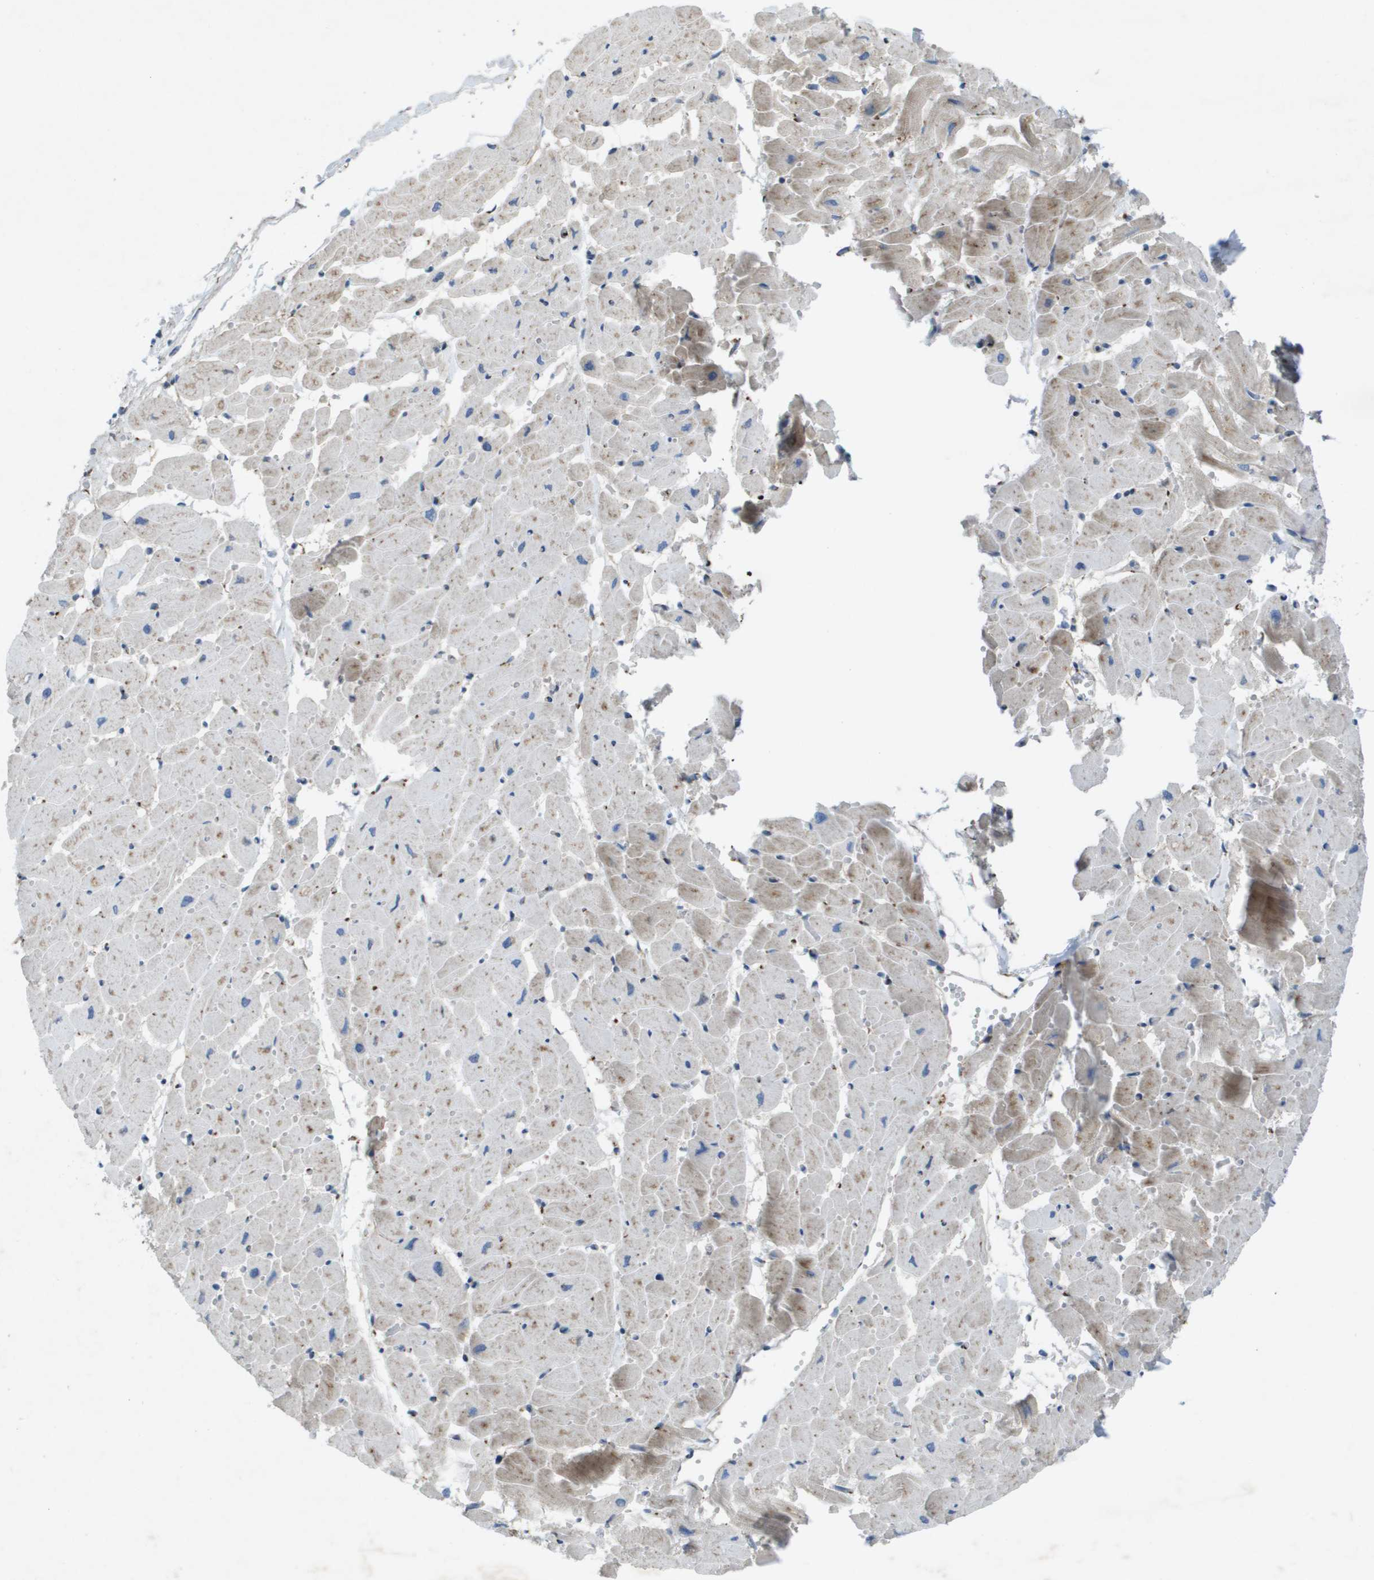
{"staining": {"intensity": "weak", "quantity": "<25%", "location": "cytoplasmic/membranous"}, "tissue": "heart muscle", "cell_type": "Cardiomyocytes", "image_type": "normal", "snomed": [{"axis": "morphology", "description": "Normal tissue, NOS"}, {"axis": "topography", "description": "Heart"}], "caption": "The histopathology image reveals no staining of cardiomyocytes in normal heart muscle. (Stains: DAB immunohistochemistry (IHC) with hematoxylin counter stain, Microscopy: brightfield microscopy at high magnification).", "gene": "QSOX2", "patient": {"sex": "female", "age": 19}}